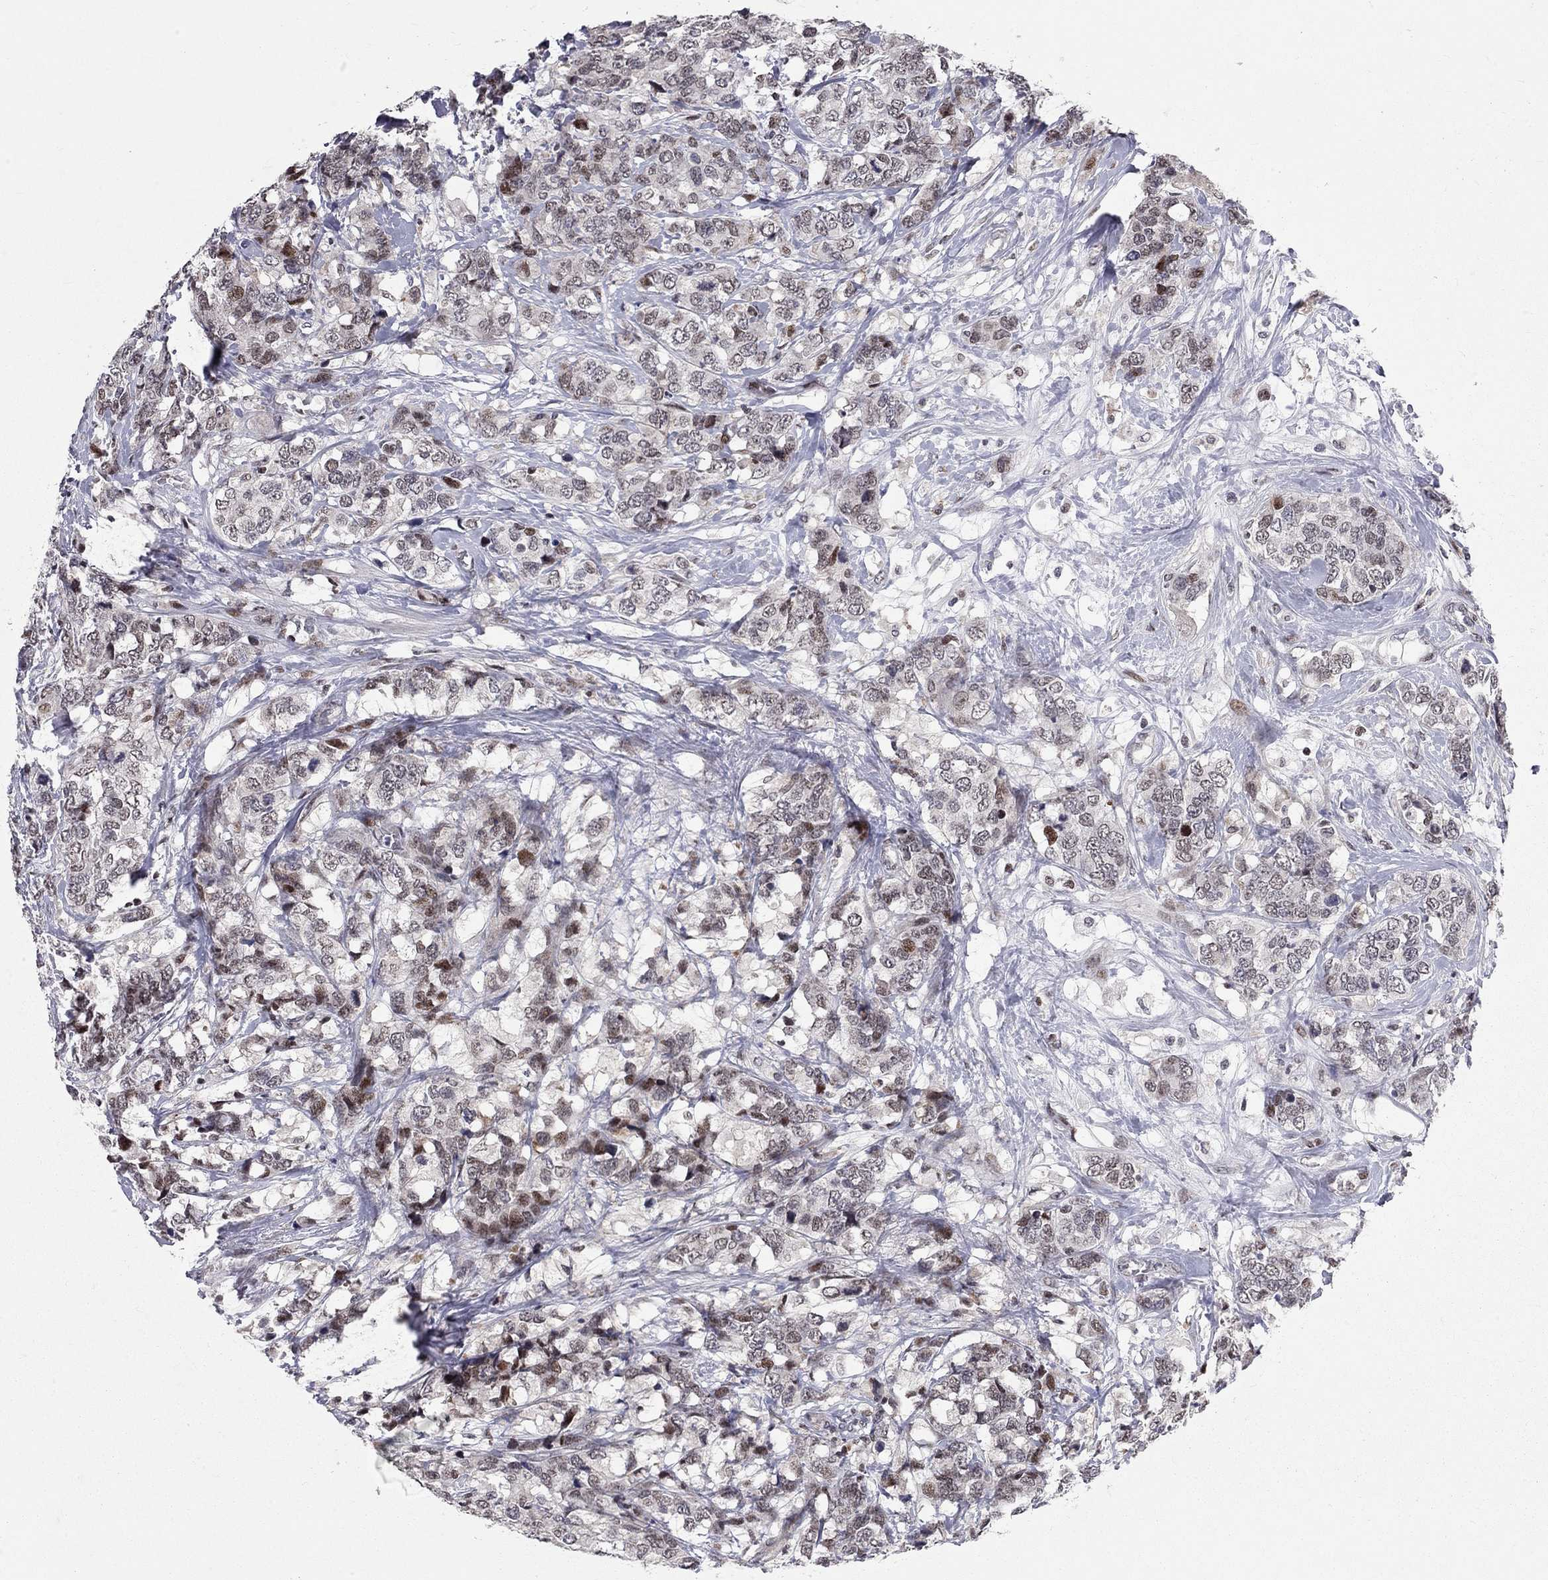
{"staining": {"intensity": "weak", "quantity": "<25%", "location": "nuclear"}, "tissue": "breast cancer", "cell_type": "Tumor cells", "image_type": "cancer", "snomed": [{"axis": "morphology", "description": "Lobular carcinoma"}, {"axis": "topography", "description": "Breast"}], "caption": "An IHC micrograph of breast cancer is shown. There is no staining in tumor cells of breast cancer.", "gene": "HDAC3", "patient": {"sex": "female", "age": 59}}